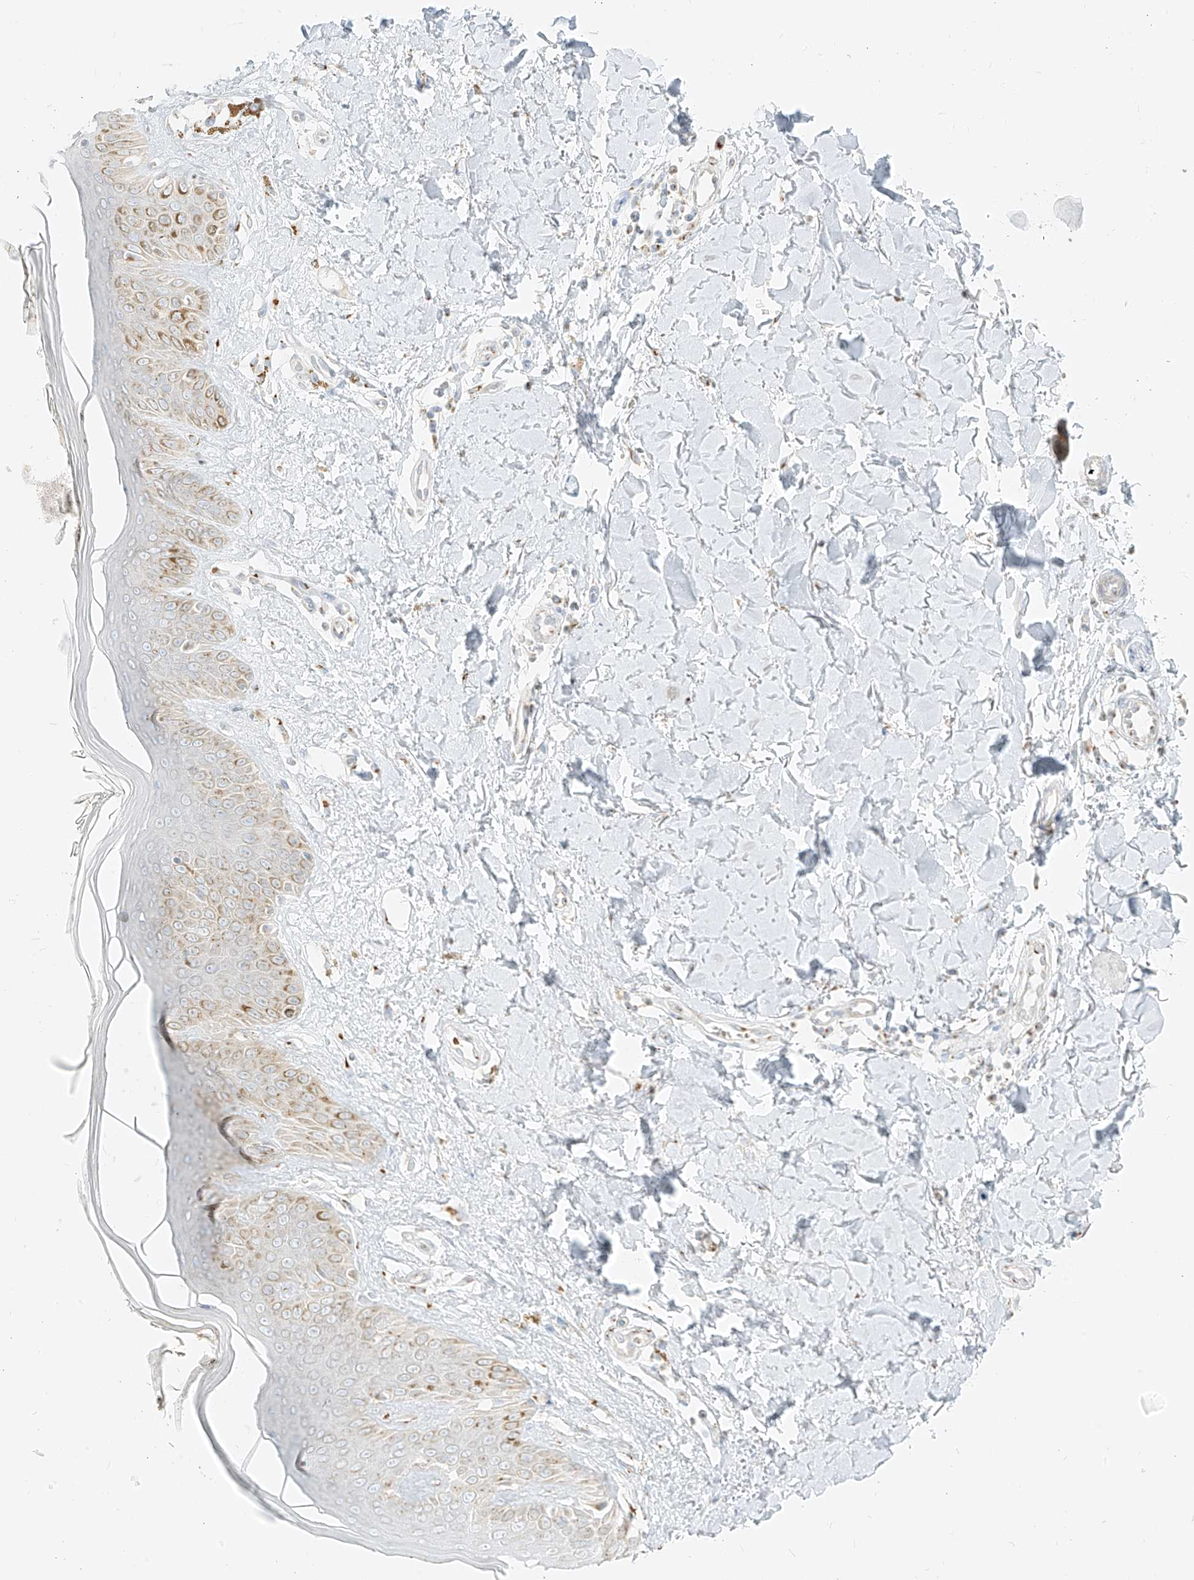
{"staining": {"intensity": "moderate", "quantity": "25%-75%", "location": "cytoplasmic/membranous"}, "tissue": "skin", "cell_type": "Fibroblasts", "image_type": "normal", "snomed": [{"axis": "morphology", "description": "Normal tissue, NOS"}, {"axis": "topography", "description": "Skin"}], "caption": "Moderate cytoplasmic/membranous positivity for a protein is seen in about 25%-75% of fibroblasts of benign skin using immunohistochemistry (IHC).", "gene": "TMEM87B", "patient": {"sex": "female", "age": 64}}